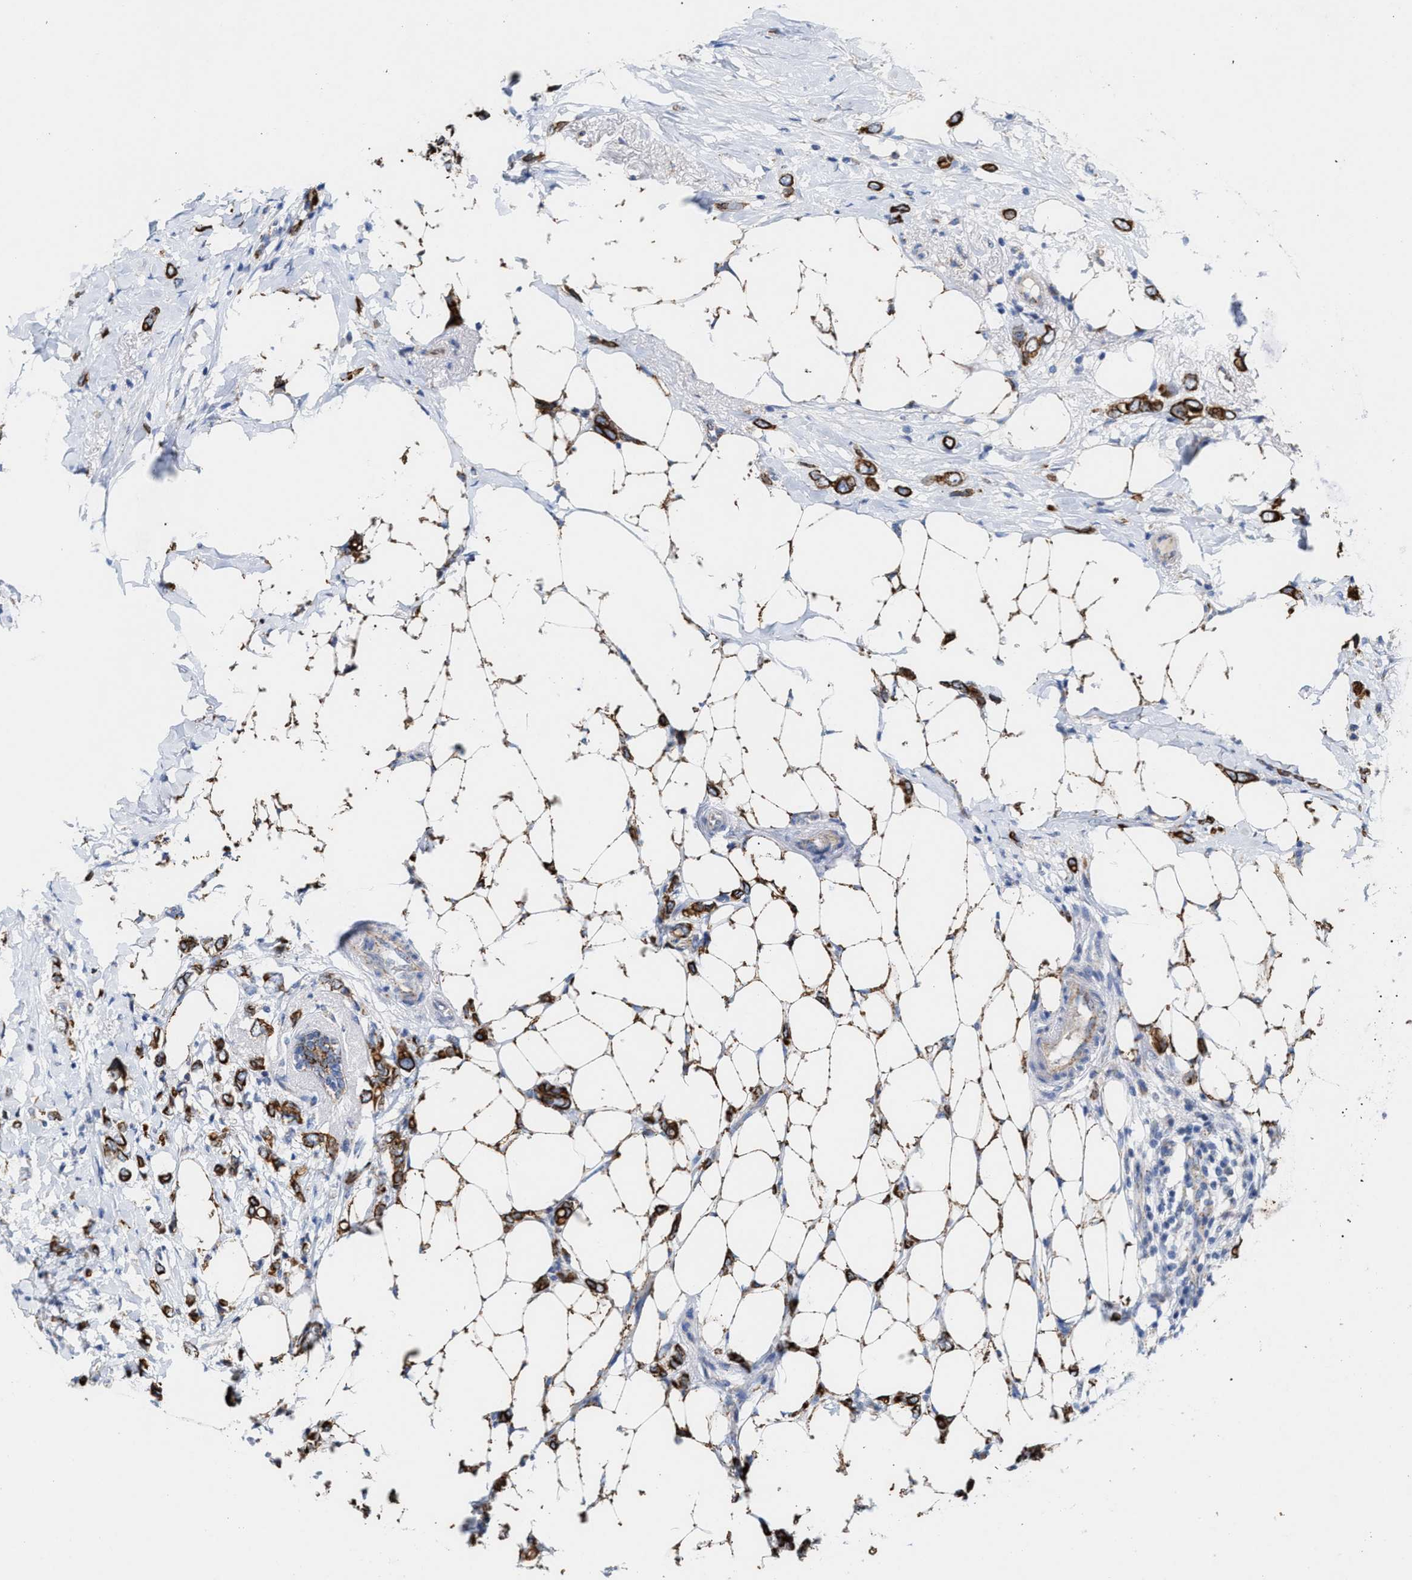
{"staining": {"intensity": "moderate", "quantity": ">75%", "location": "cytoplasmic/membranous"}, "tissue": "breast cancer", "cell_type": "Tumor cells", "image_type": "cancer", "snomed": [{"axis": "morphology", "description": "Normal tissue, NOS"}, {"axis": "morphology", "description": "Lobular carcinoma"}, {"axis": "topography", "description": "Breast"}], "caption": "Moderate cytoplasmic/membranous protein expression is seen in about >75% of tumor cells in breast cancer.", "gene": "JAG1", "patient": {"sex": "female", "age": 47}}